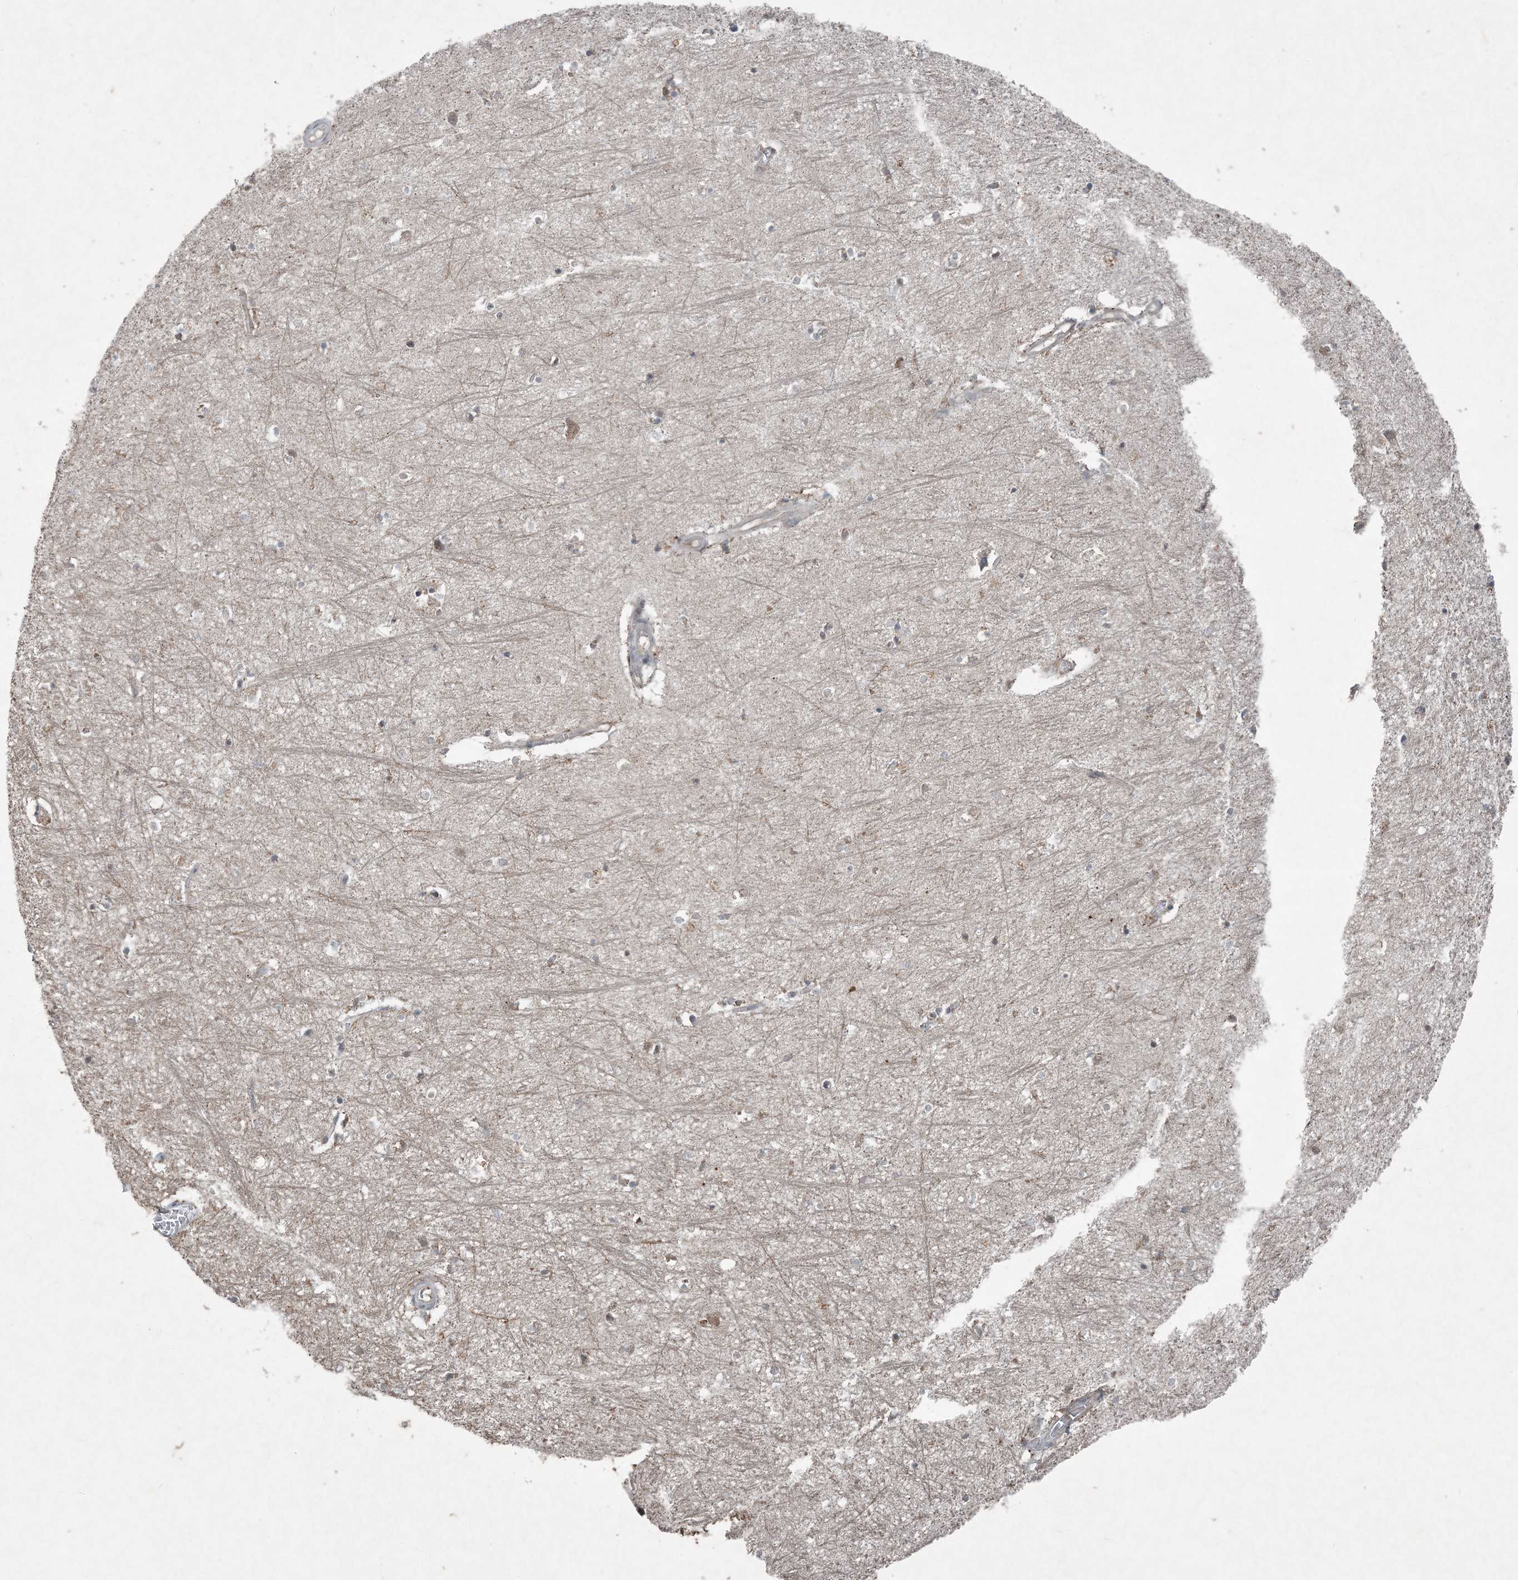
{"staining": {"intensity": "moderate", "quantity": "<25%", "location": "cytoplasmic/membranous"}, "tissue": "hippocampus", "cell_type": "Glial cells", "image_type": "normal", "snomed": [{"axis": "morphology", "description": "Normal tissue, NOS"}, {"axis": "topography", "description": "Hippocampus"}], "caption": "Immunohistochemistry (IHC) image of benign hippocampus: human hippocampus stained using immunohistochemistry (IHC) reveals low levels of moderate protein expression localized specifically in the cytoplasmic/membranous of glial cells, appearing as a cytoplasmic/membranous brown color.", "gene": "PC", "patient": {"sex": "female", "age": 64}}